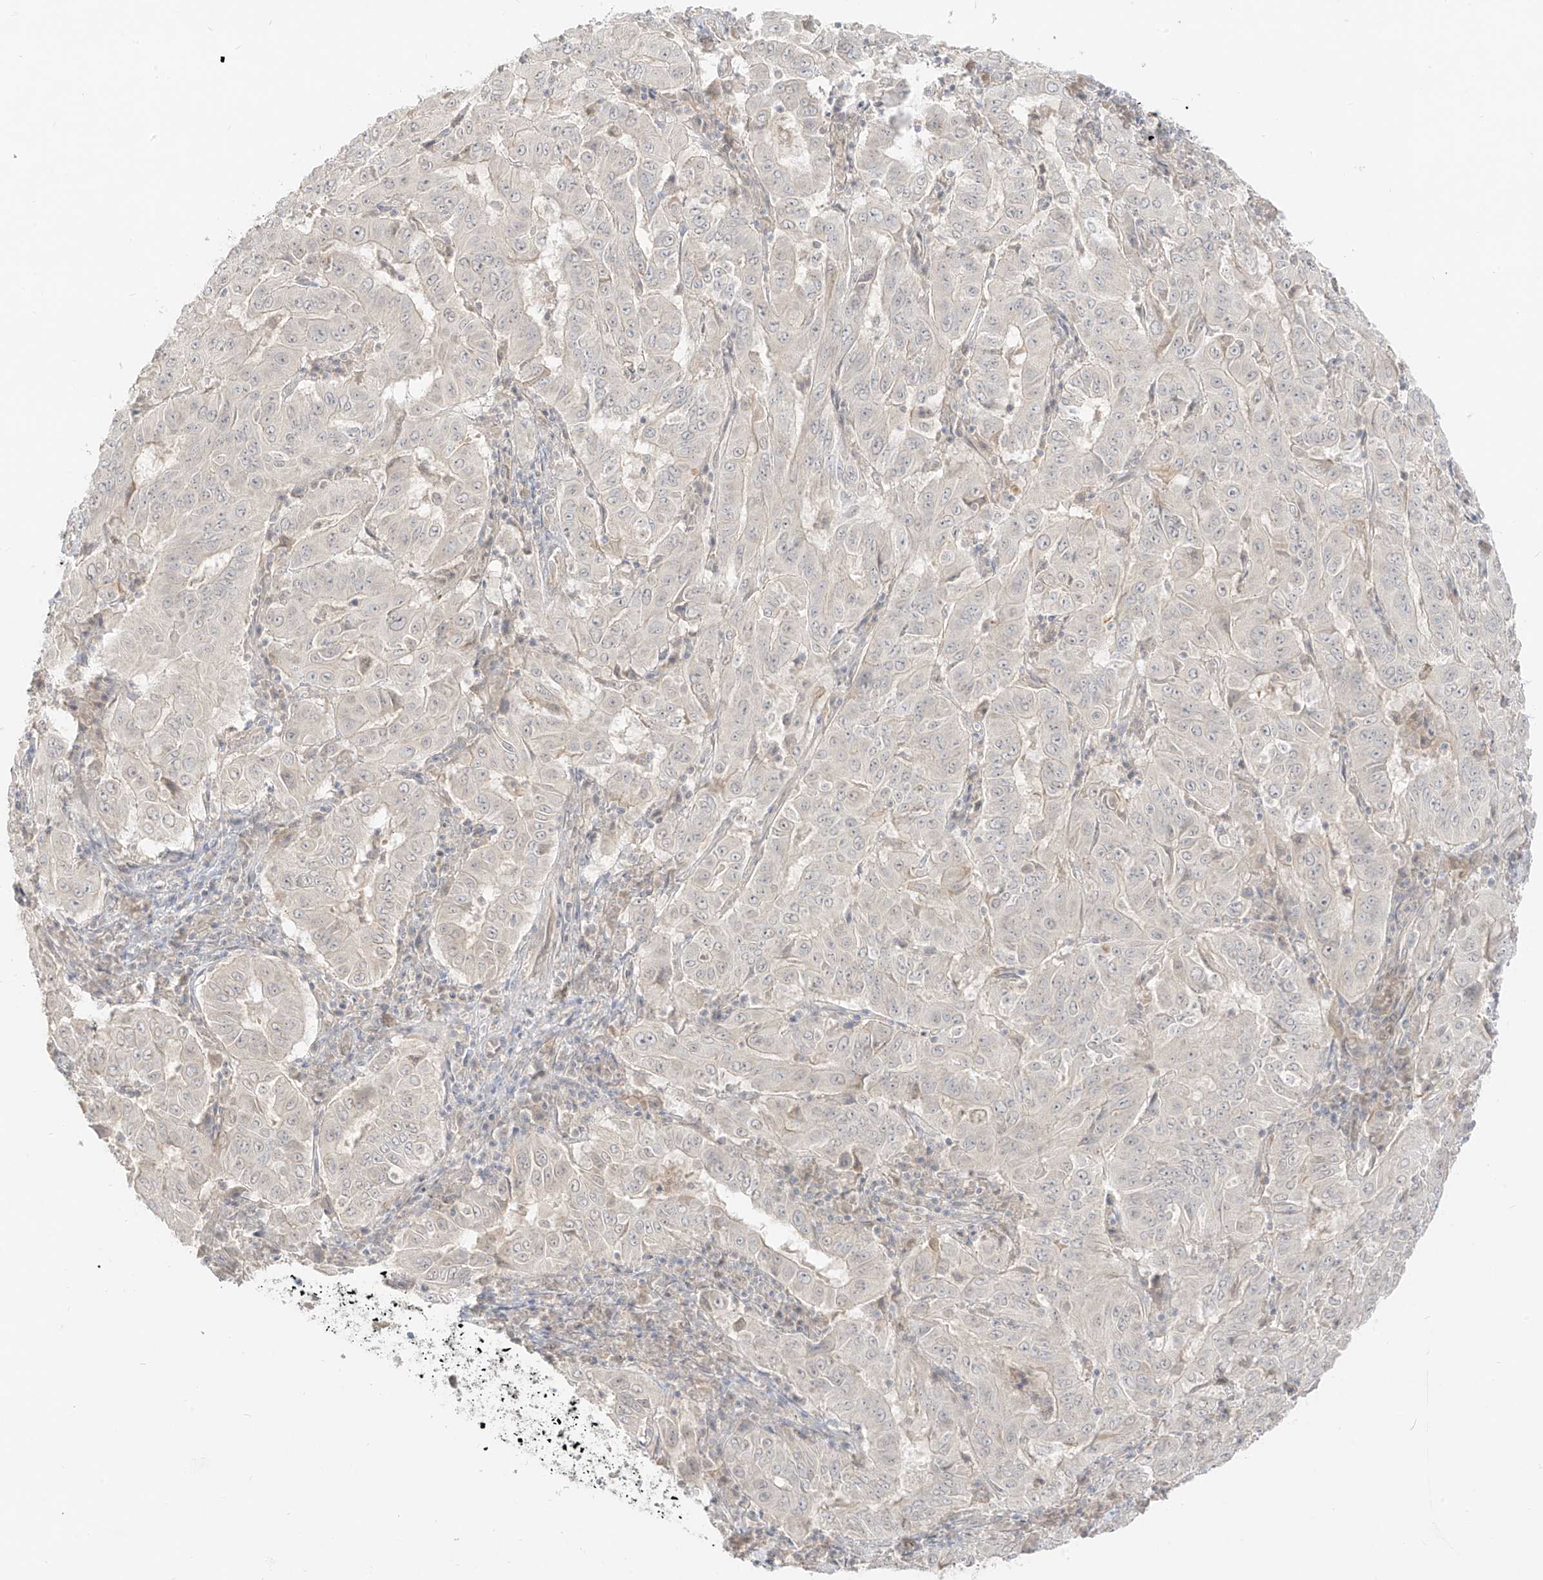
{"staining": {"intensity": "negative", "quantity": "none", "location": "none"}, "tissue": "pancreatic cancer", "cell_type": "Tumor cells", "image_type": "cancer", "snomed": [{"axis": "morphology", "description": "Adenocarcinoma, NOS"}, {"axis": "topography", "description": "Pancreas"}], "caption": "The IHC micrograph has no significant expression in tumor cells of pancreatic adenocarcinoma tissue.", "gene": "LIPT1", "patient": {"sex": "male", "age": 63}}